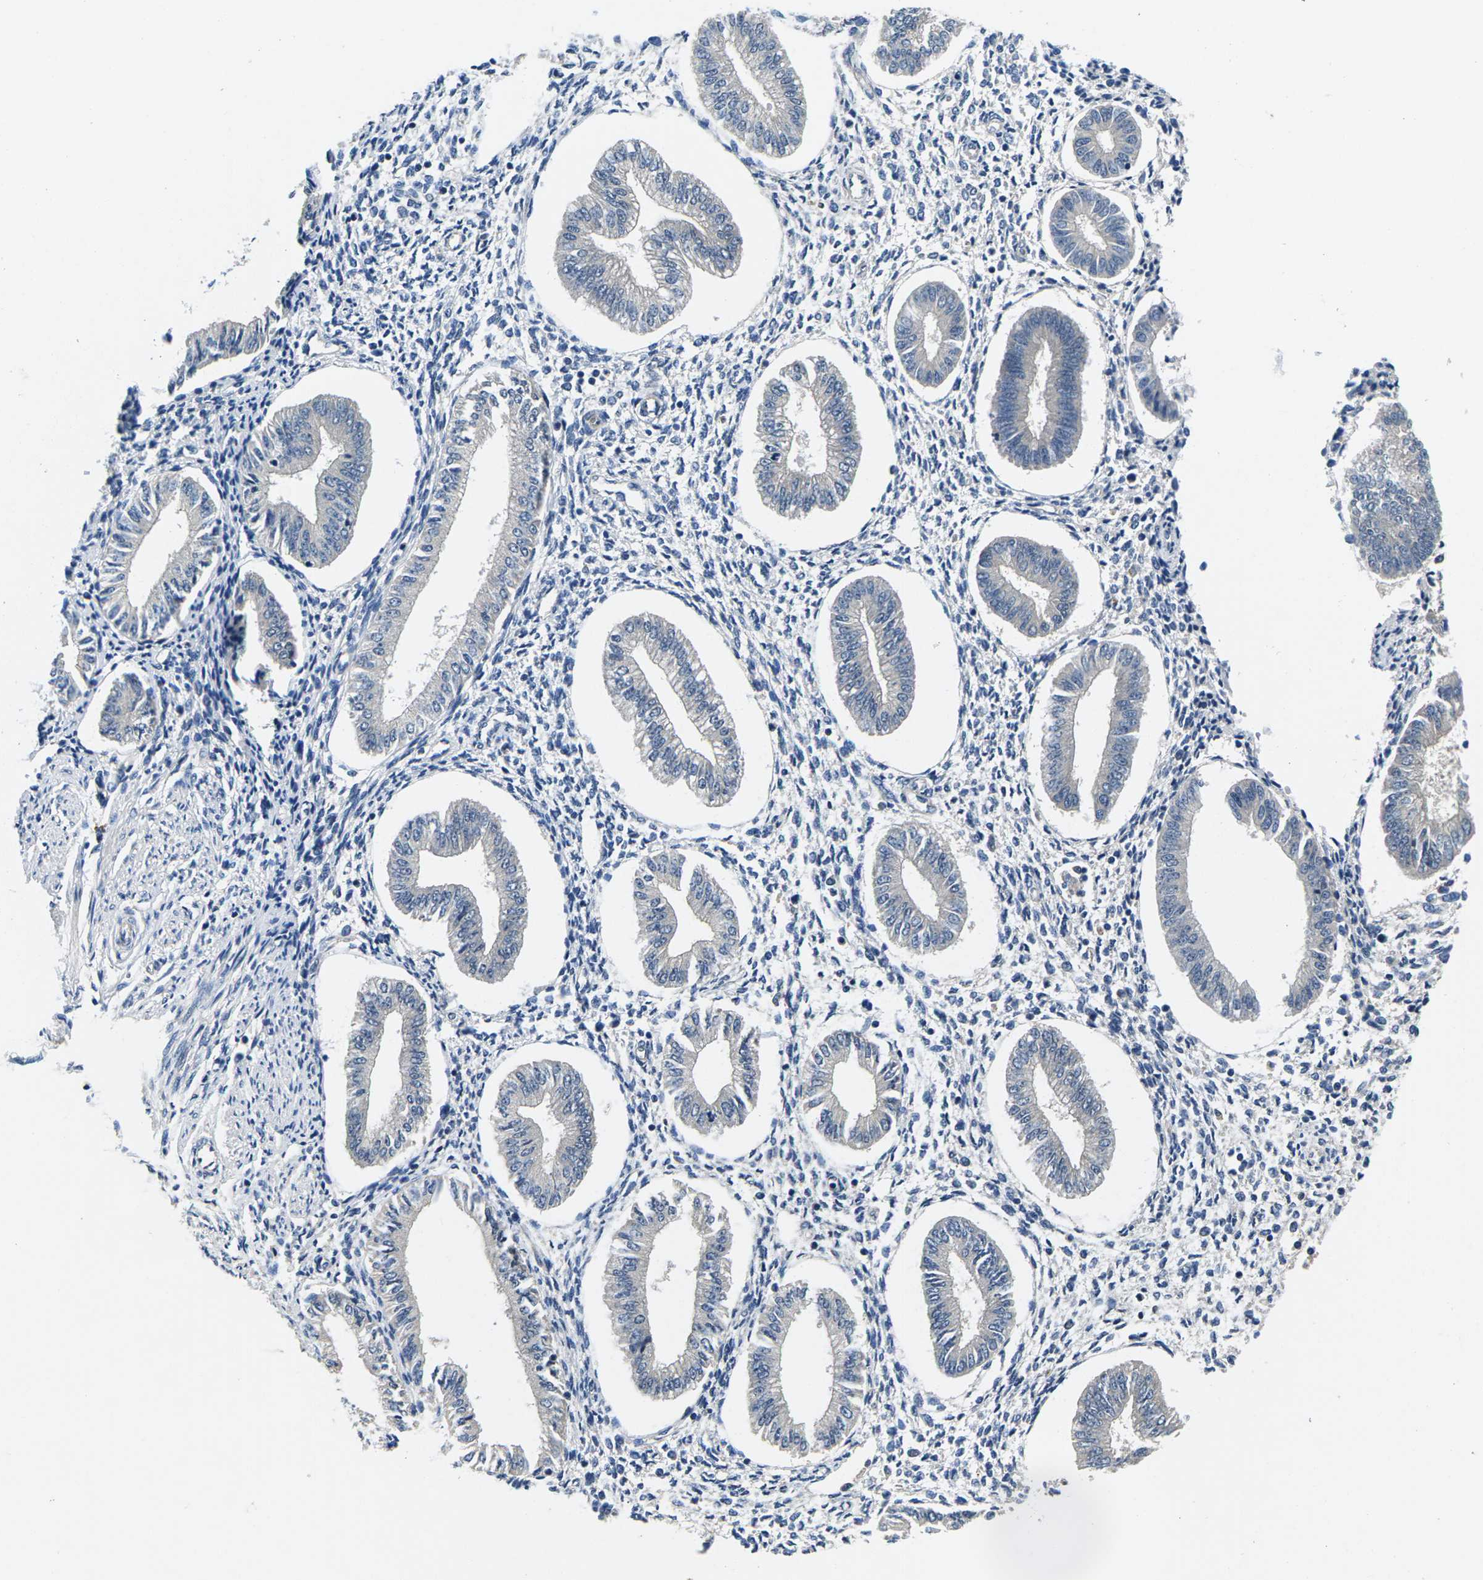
{"staining": {"intensity": "weak", "quantity": "<25%", "location": "cytoplasmic/membranous"}, "tissue": "endometrium", "cell_type": "Cells in endometrial stroma", "image_type": "normal", "snomed": [{"axis": "morphology", "description": "Normal tissue, NOS"}, {"axis": "topography", "description": "Endometrium"}], "caption": "IHC histopathology image of benign endometrium: human endometrium stained with DAB (3,3'-diaminobenzidine) reveals no significant protein positivity in cells in endometrial stroma.", "gene": "PLCE1", "patient": {"sex": "female", "age": 50}}